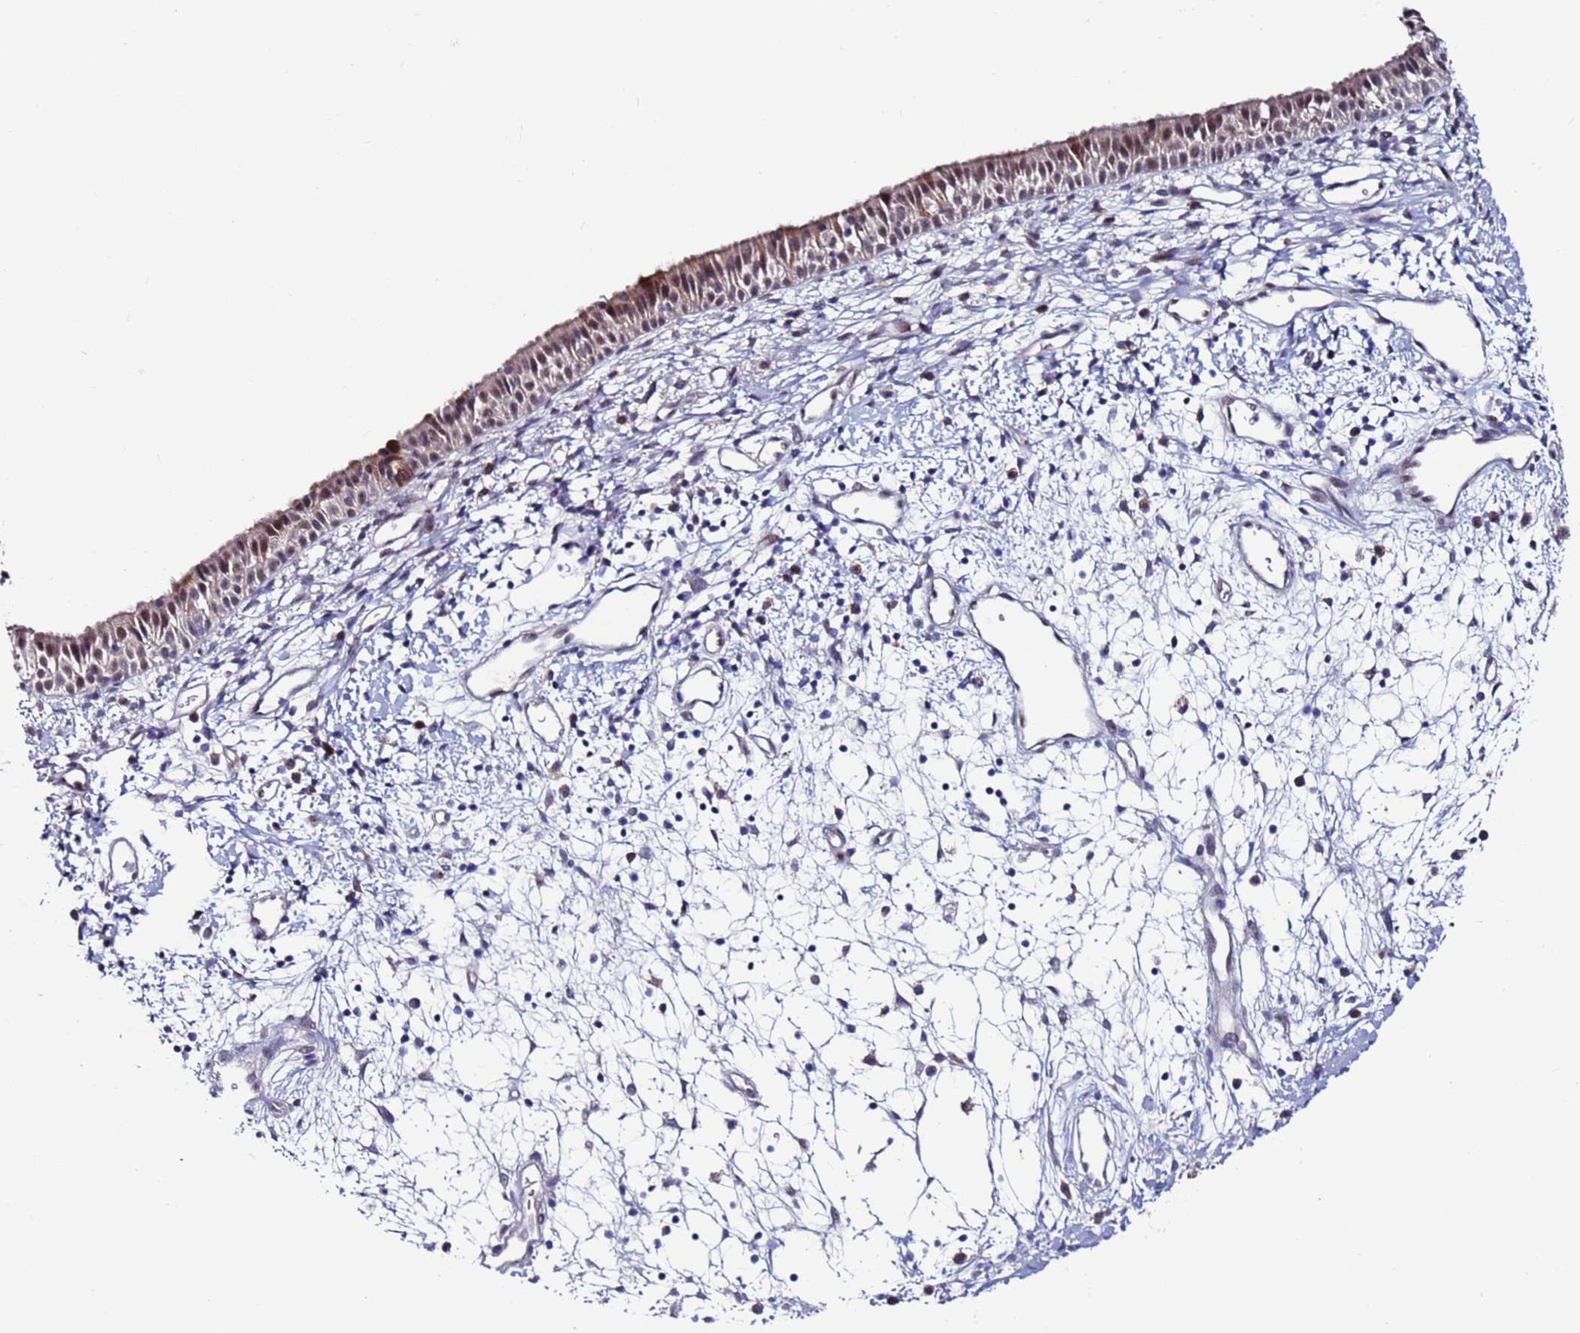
{"staining": {"intensity": "weak", "quantity": "25%-75%", "location": "nuclear"}, "tissue": "nasopharynx", "cell_type": "Respiratory epithelial cells", "image_type": "normal", "snomed": [{"axis": "morphology", "description": "Normal tissue, NOS"}, {"axis": "topography", "description": "Nasopharynx"}], "caption": "Benign nasopharynx was stained to show a protein in brown. There is low levels of weak nuclear positivity in approximately 25%-75% of respiratory epithelial cells.", "gene": "FBXO27", "patient": {"sex": "male", "age": 22}}